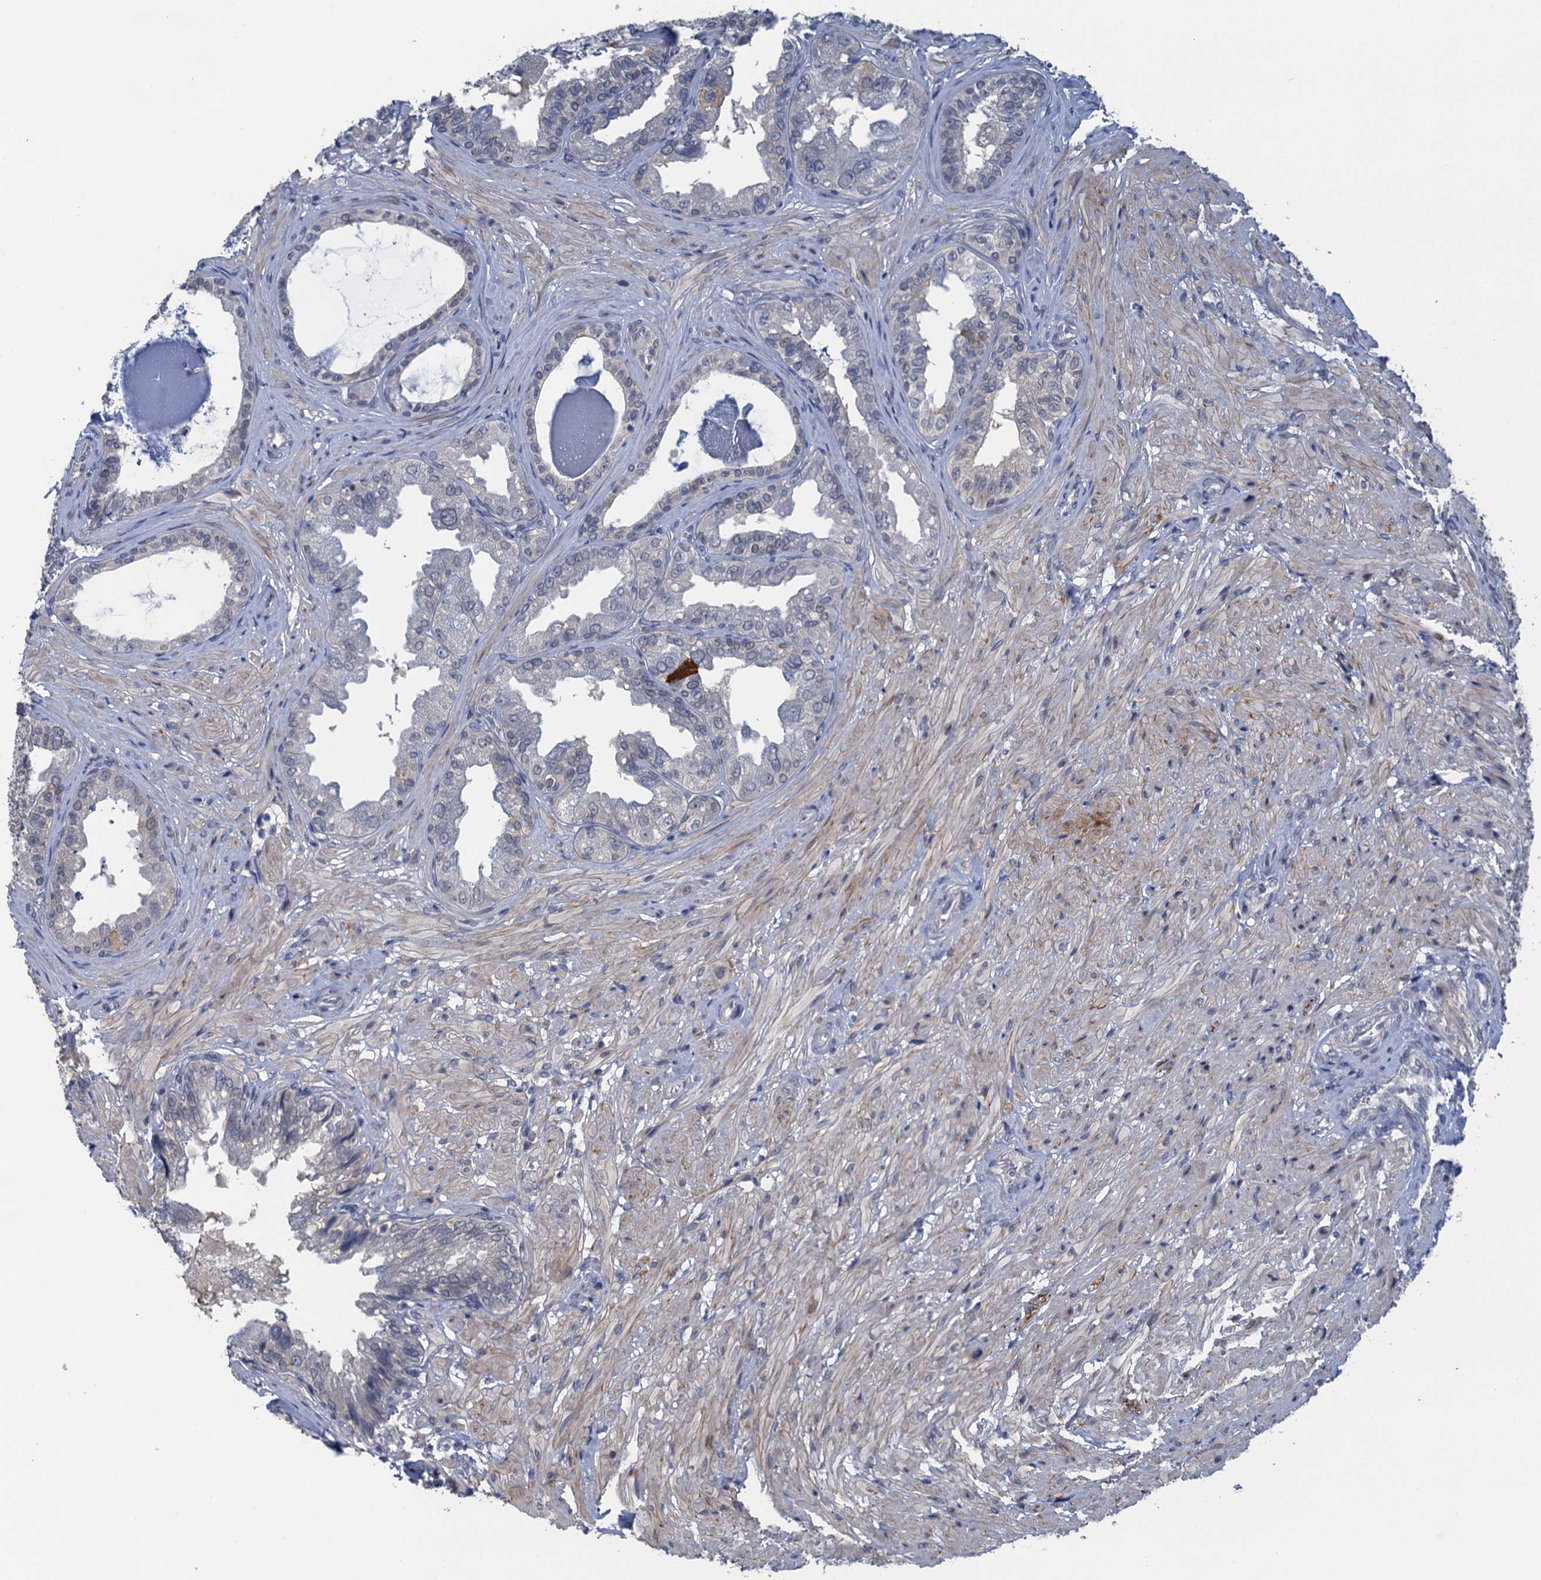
{"staining": {"intensity": "weak", "quantity": "<25%", "location": "cytoplasmic/membranous"}, "tissue": "seminal vesicle", "cell_type": "Glandular cells", "image_type": "normal", "snomed": [{"axis": "morphology", "description": "Normal tissue, NOS"}, {"axis": "topography", "description": "Seminal veicle"}, {"axis": "topography", "description": "Peripheral nerve tissue"}], "caption": "Immunohistochemical staining of benign seminal vesicle demonstrates no significant staining in glandular cells. The staining is performed using DAB (3,3'-diaminobenzidine) brown chromogen with nuclei counter-stained in using hematoxylin.", "gene": "MRFAP1", "patient": {"sex": "male", "age": 63}}